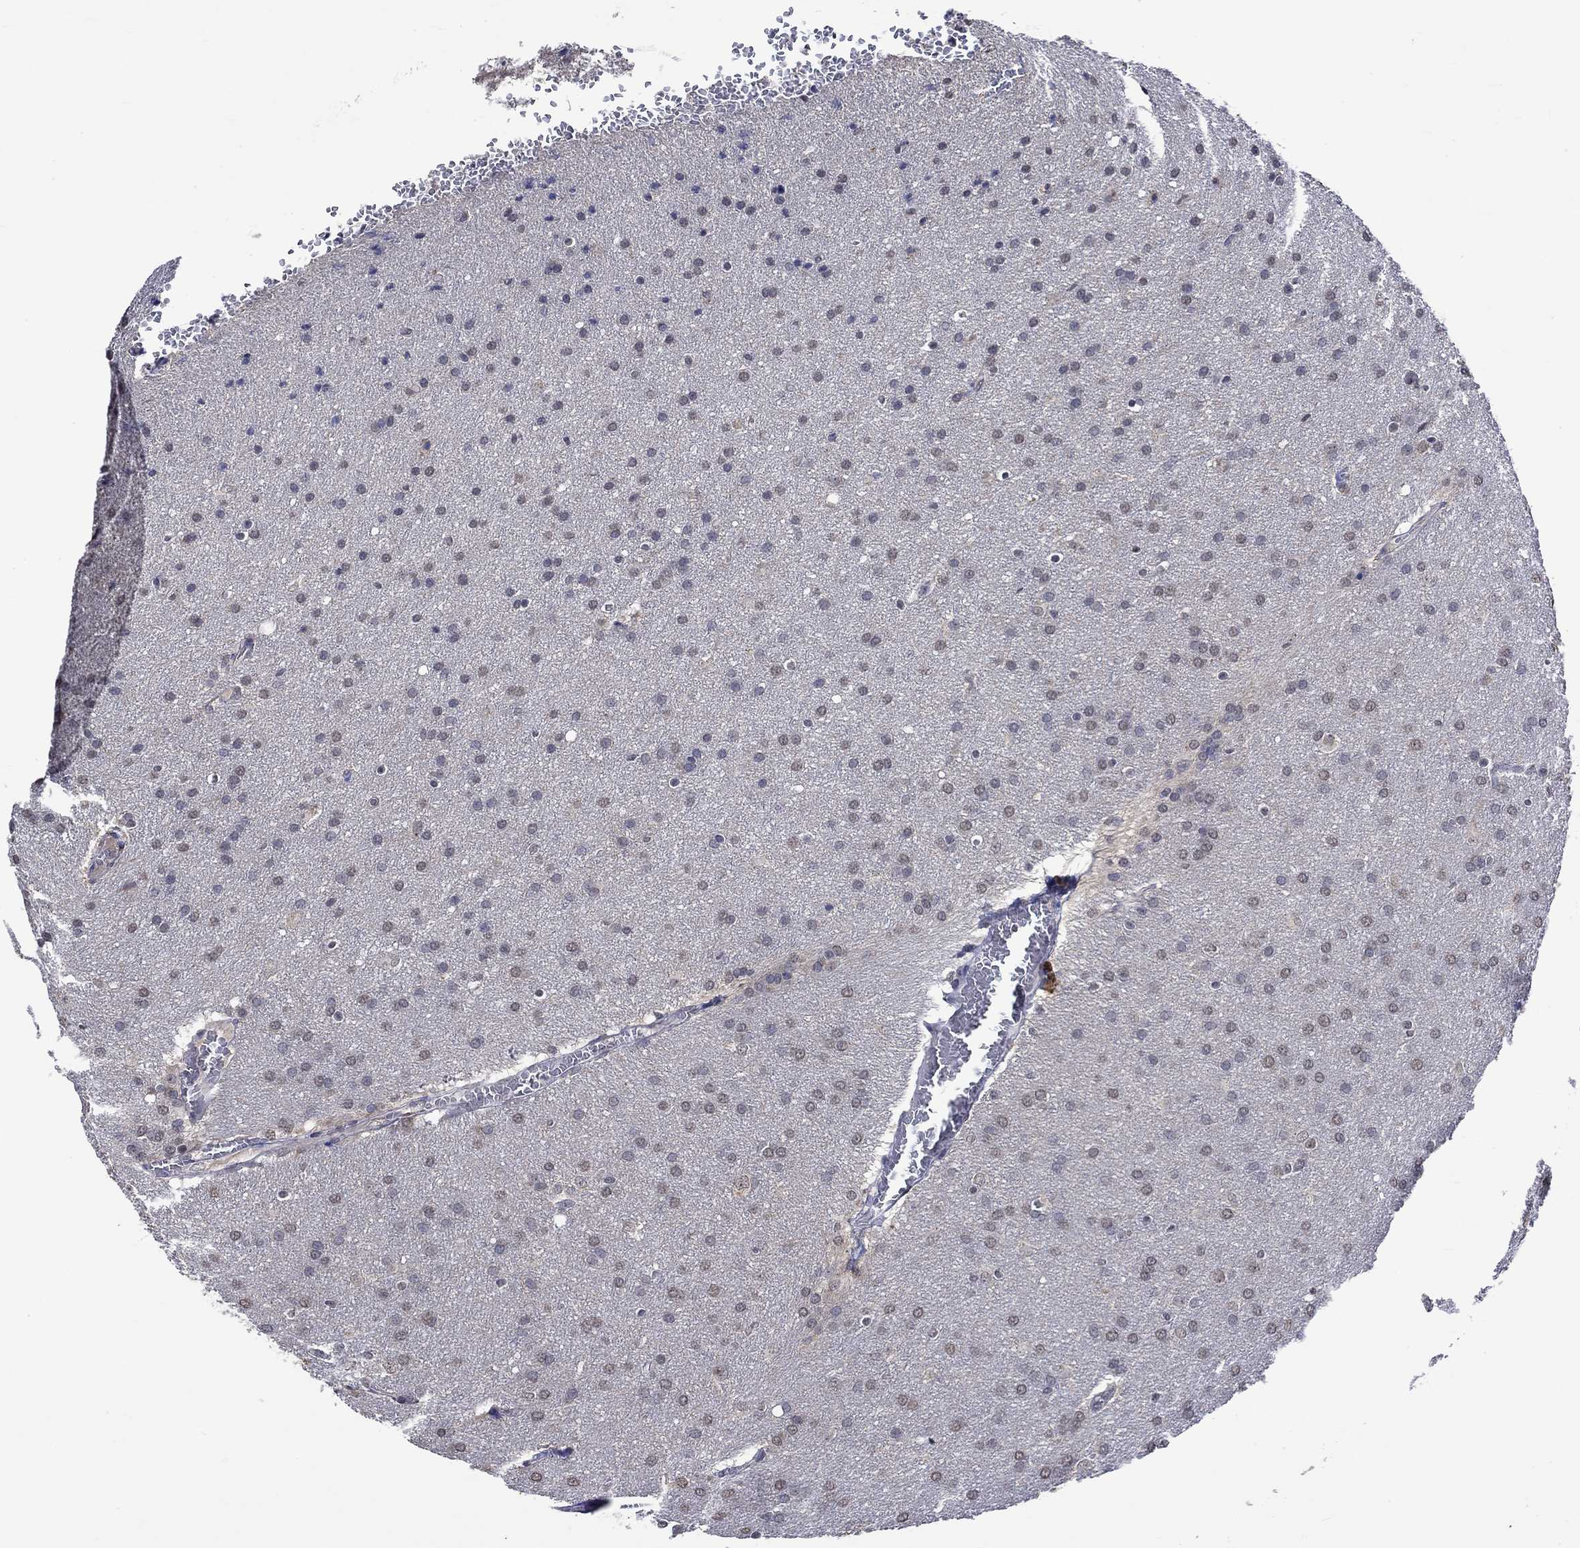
{"staining": {"intensity": "negative", "quantity": "none", "location": "none"}, "tissue": "glioma", "cell_type": "Tumor cells", "image_type": "cancer", "snomed": [{"axis": "morphology", "description": "Glioma, malignant, Low grade"}, {"axis": "topography", "description": "Brain"}], "caption": "Immunohistochemical staining of human glioma shows no significant expression in tumor cells.", "gene": "DDX3Y", "patient": {"sex": "female", "age": 32}}